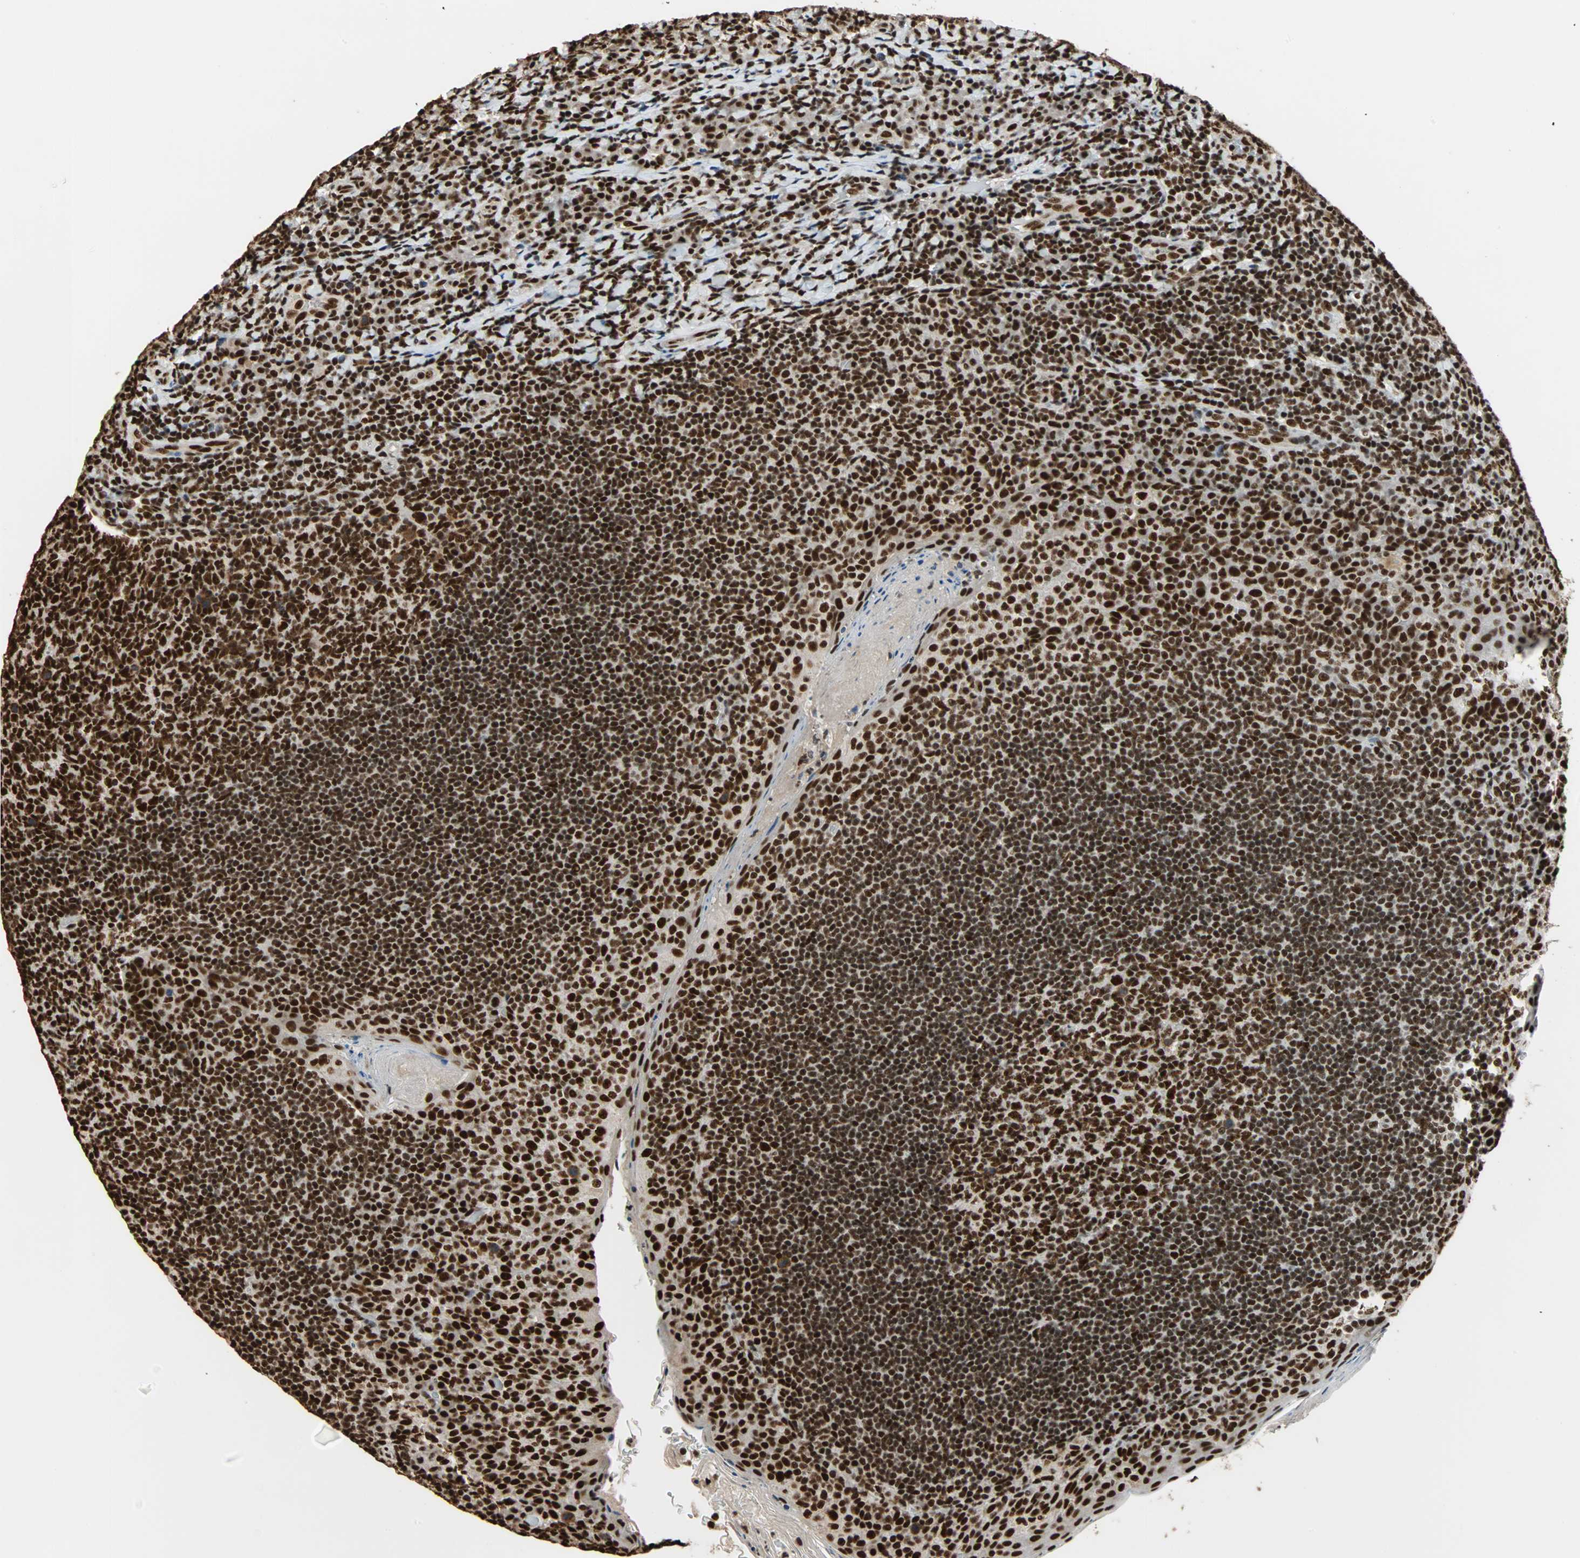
{"staining": {"intensity": "strong", "quantity": ">75%", "location": "nuclear"}, "tissue": "tonsil", "cell_type": "Germinal center cells", "image_type": "normal", "snomed": [{"axis": "morphology", "description": "Normal tissue, NOS"}, {"axis": "topography", "description": "Tonsil"}], "caption": "DAB (3,3'-diaminobenzidine) immunohistochemical staining of unremarkable tonsil reveals strong nuclear protein staining in about >75% of germinal center cells.", "gene": "ILF2", "patient": {"sex": "male", "age": 17}}